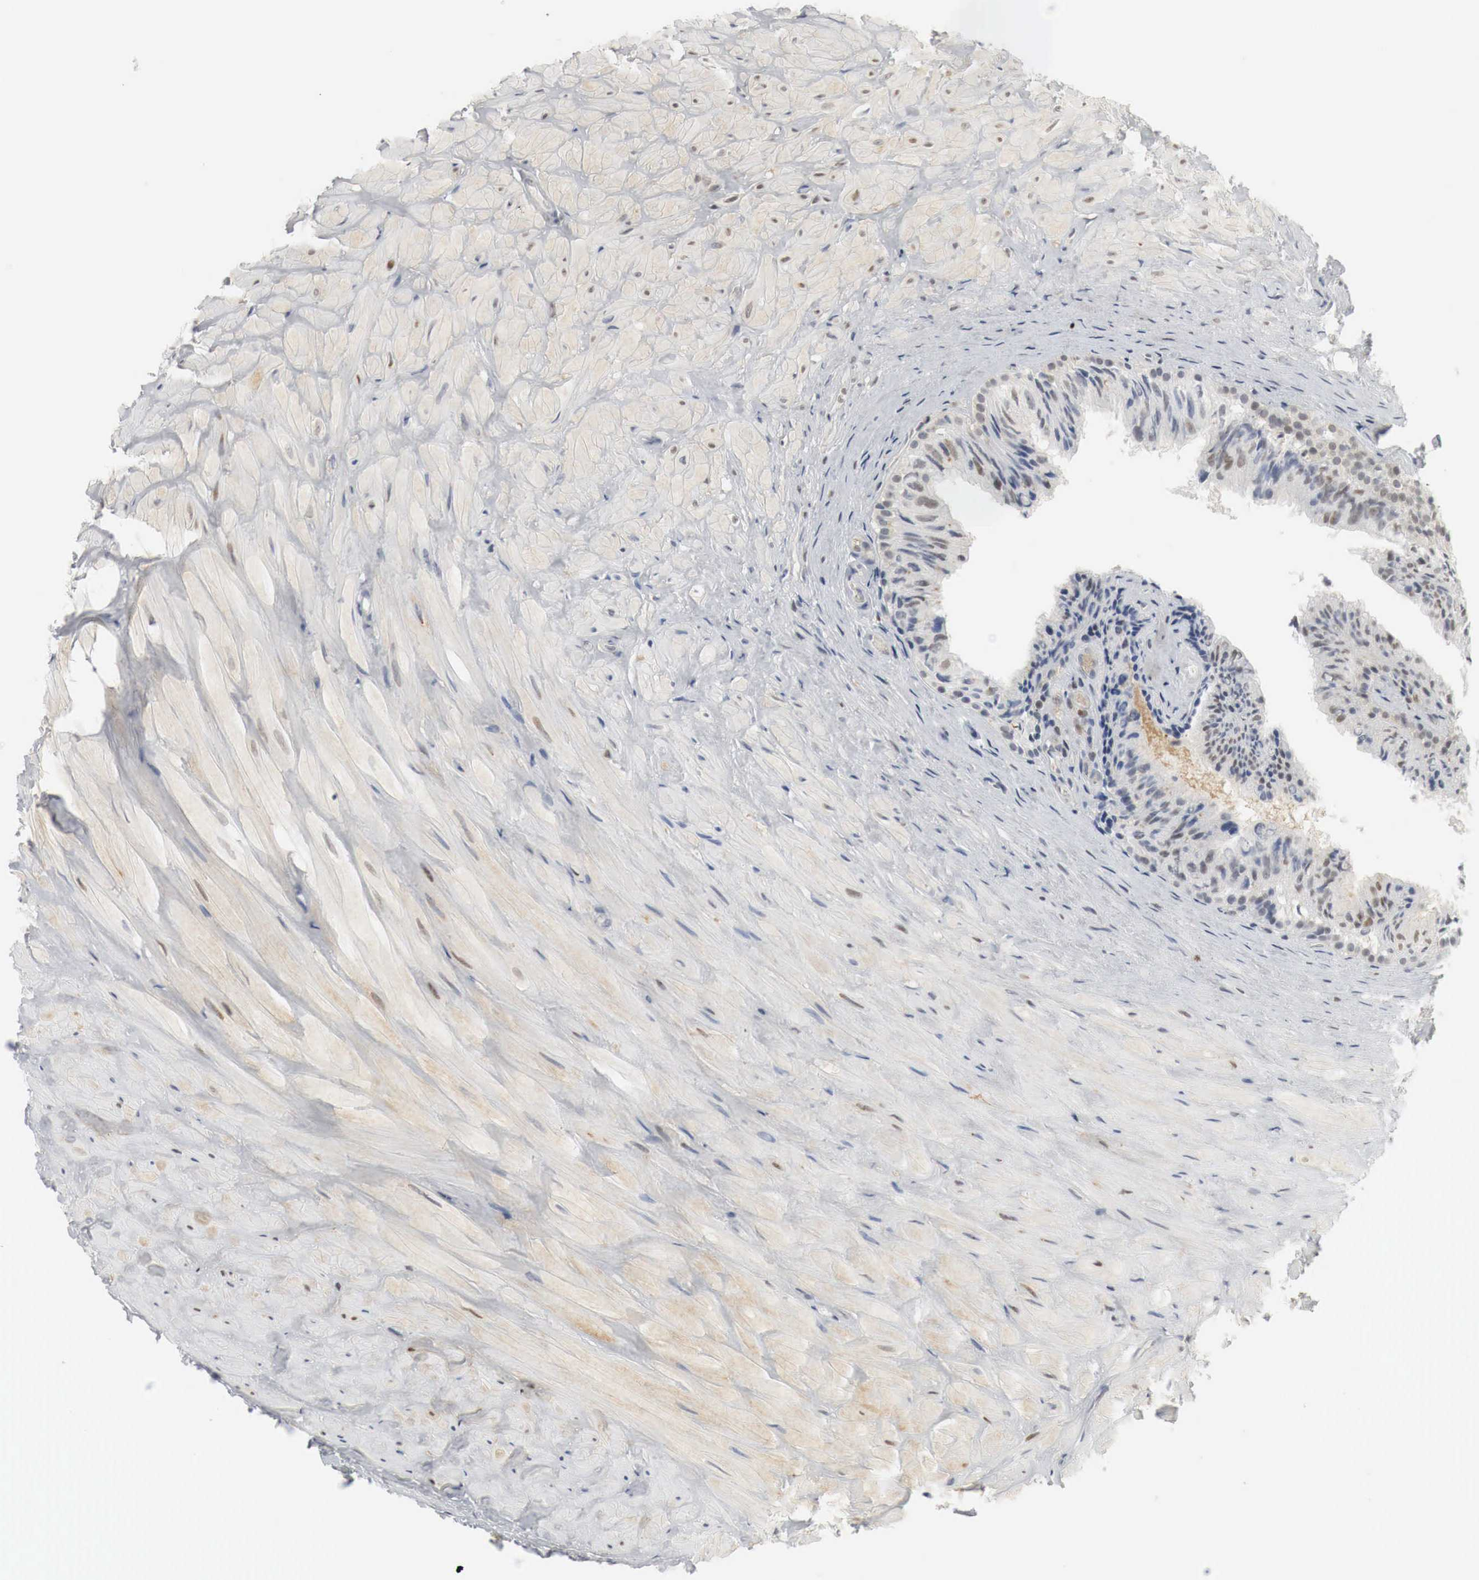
{"staining": {"intensity": "moderate", "quantity": "25%-75%", "location": "cytoplasmic/membranous,nuclear"}, "tissue": "epididymis", "cell_type": "Glandular cells", "image_type": "normal", "snomed": [{"axis": "morphology", "description": "Normal tissue, NOS"}, {"axis": "topography", "description": "Epididymis"}], "caption": "The immunohistochemical stain highlights moderate cytoplasmic/membranous,nuclear expression in glandular cells of unremarkable epididymis. (Stains: DAB (3,3'-diaminobenzidine) in brown, nuclei in blue, Microscopy: brightfield microscopy at high magnification).", "gene": "MYC", "patient": {"sex": "male", "age": 37}}